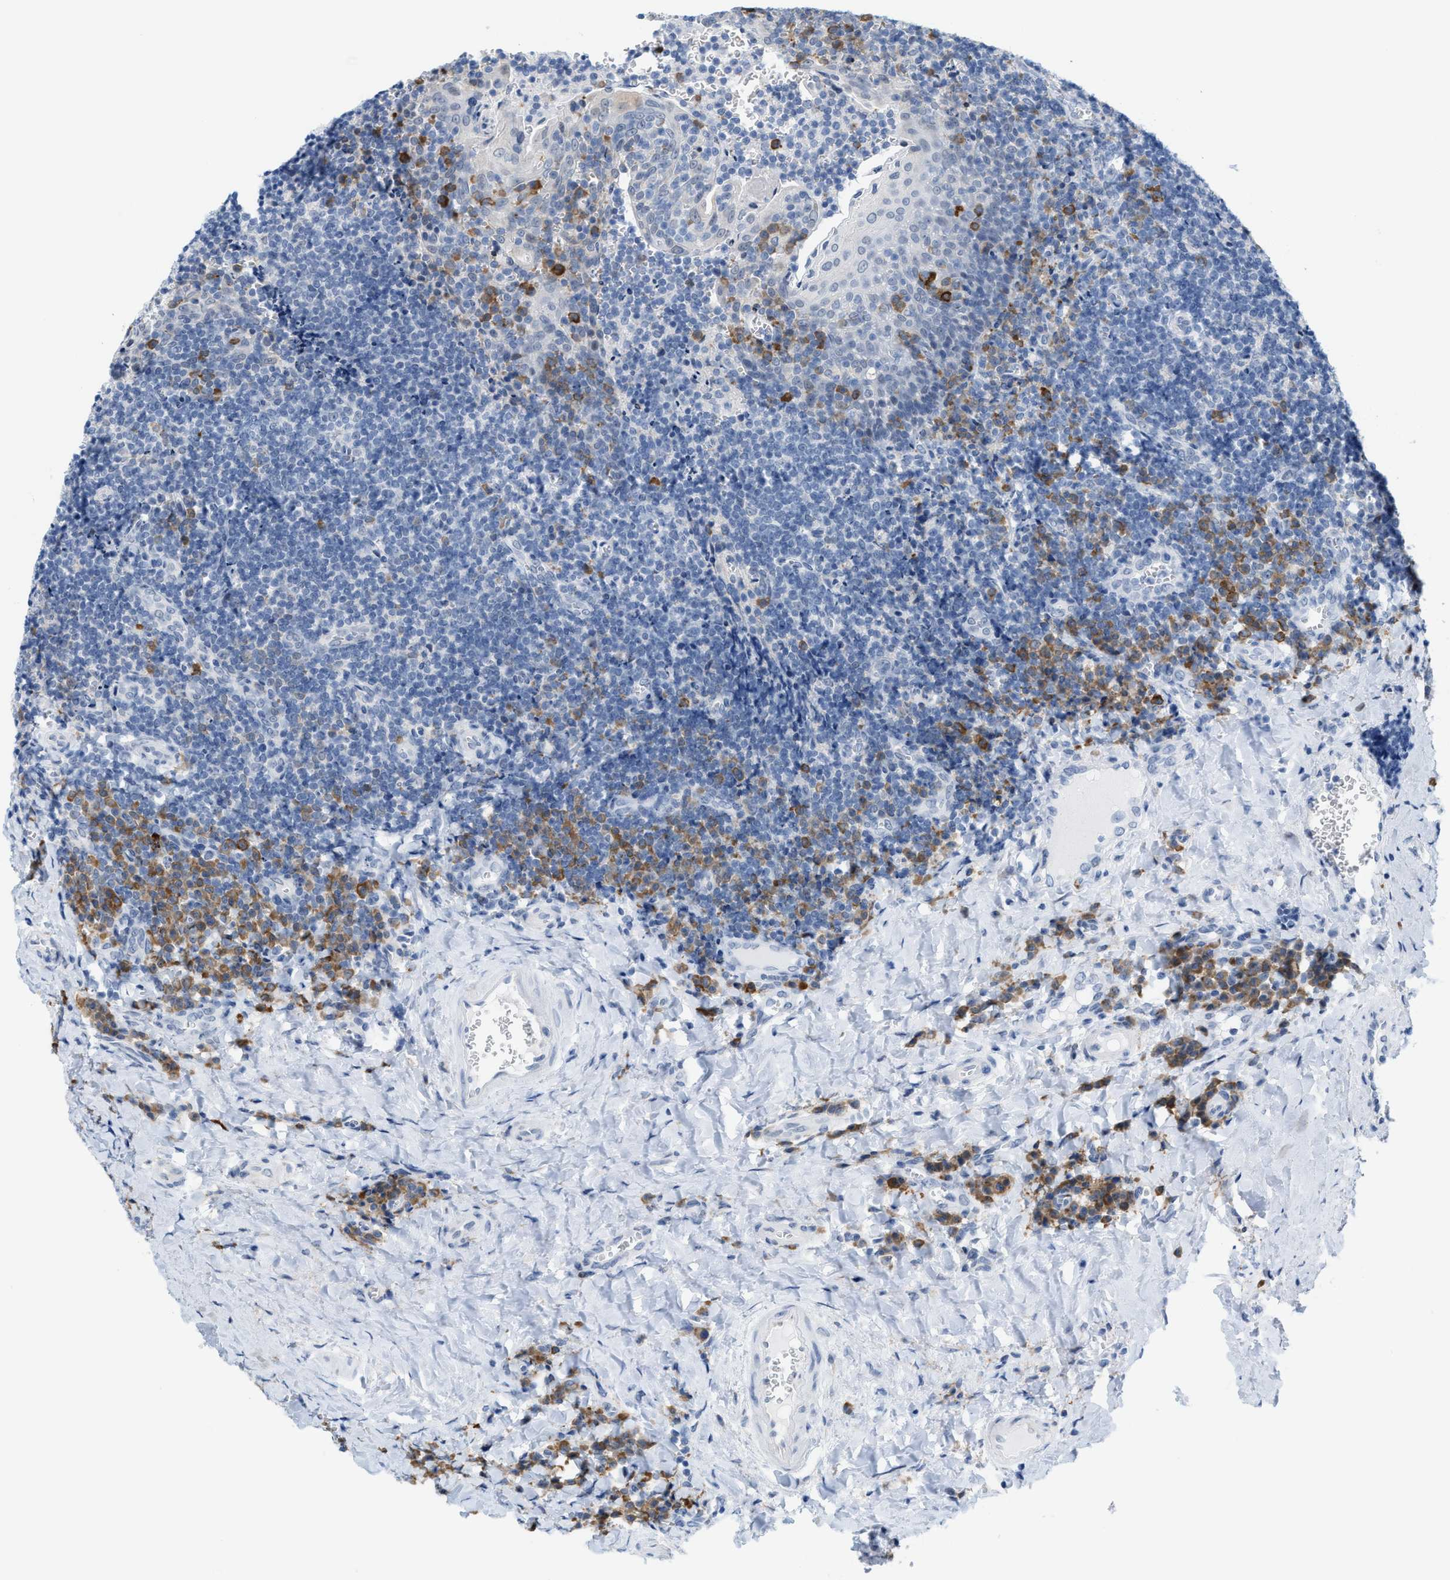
{"staining": {"intensity": "moderate", "quantity": "<25%", "location": "cytoplasmic/membranous"}, "tissue": "tonsil", "cell_type": "Germinal center cells", "image_type": "normal", "snomed": [{"axis": "morphology", "description": "Normal tissue, NOS"}, {"axis": "morphology", "description": "Inflammation, NOS"}, {"axis": "topography", "description": "Tonsil"}], "caption": "Normal tonsil was stained to show a protein in brown. There is low levels of moderate cytoplasmic/membranous expression in about <25% of germinal center cells. (DAB = brown stain, brightfield microscopy at high magnification).", "gene": "KIFC3", "patient": {"sex": "female", "age": 31}}